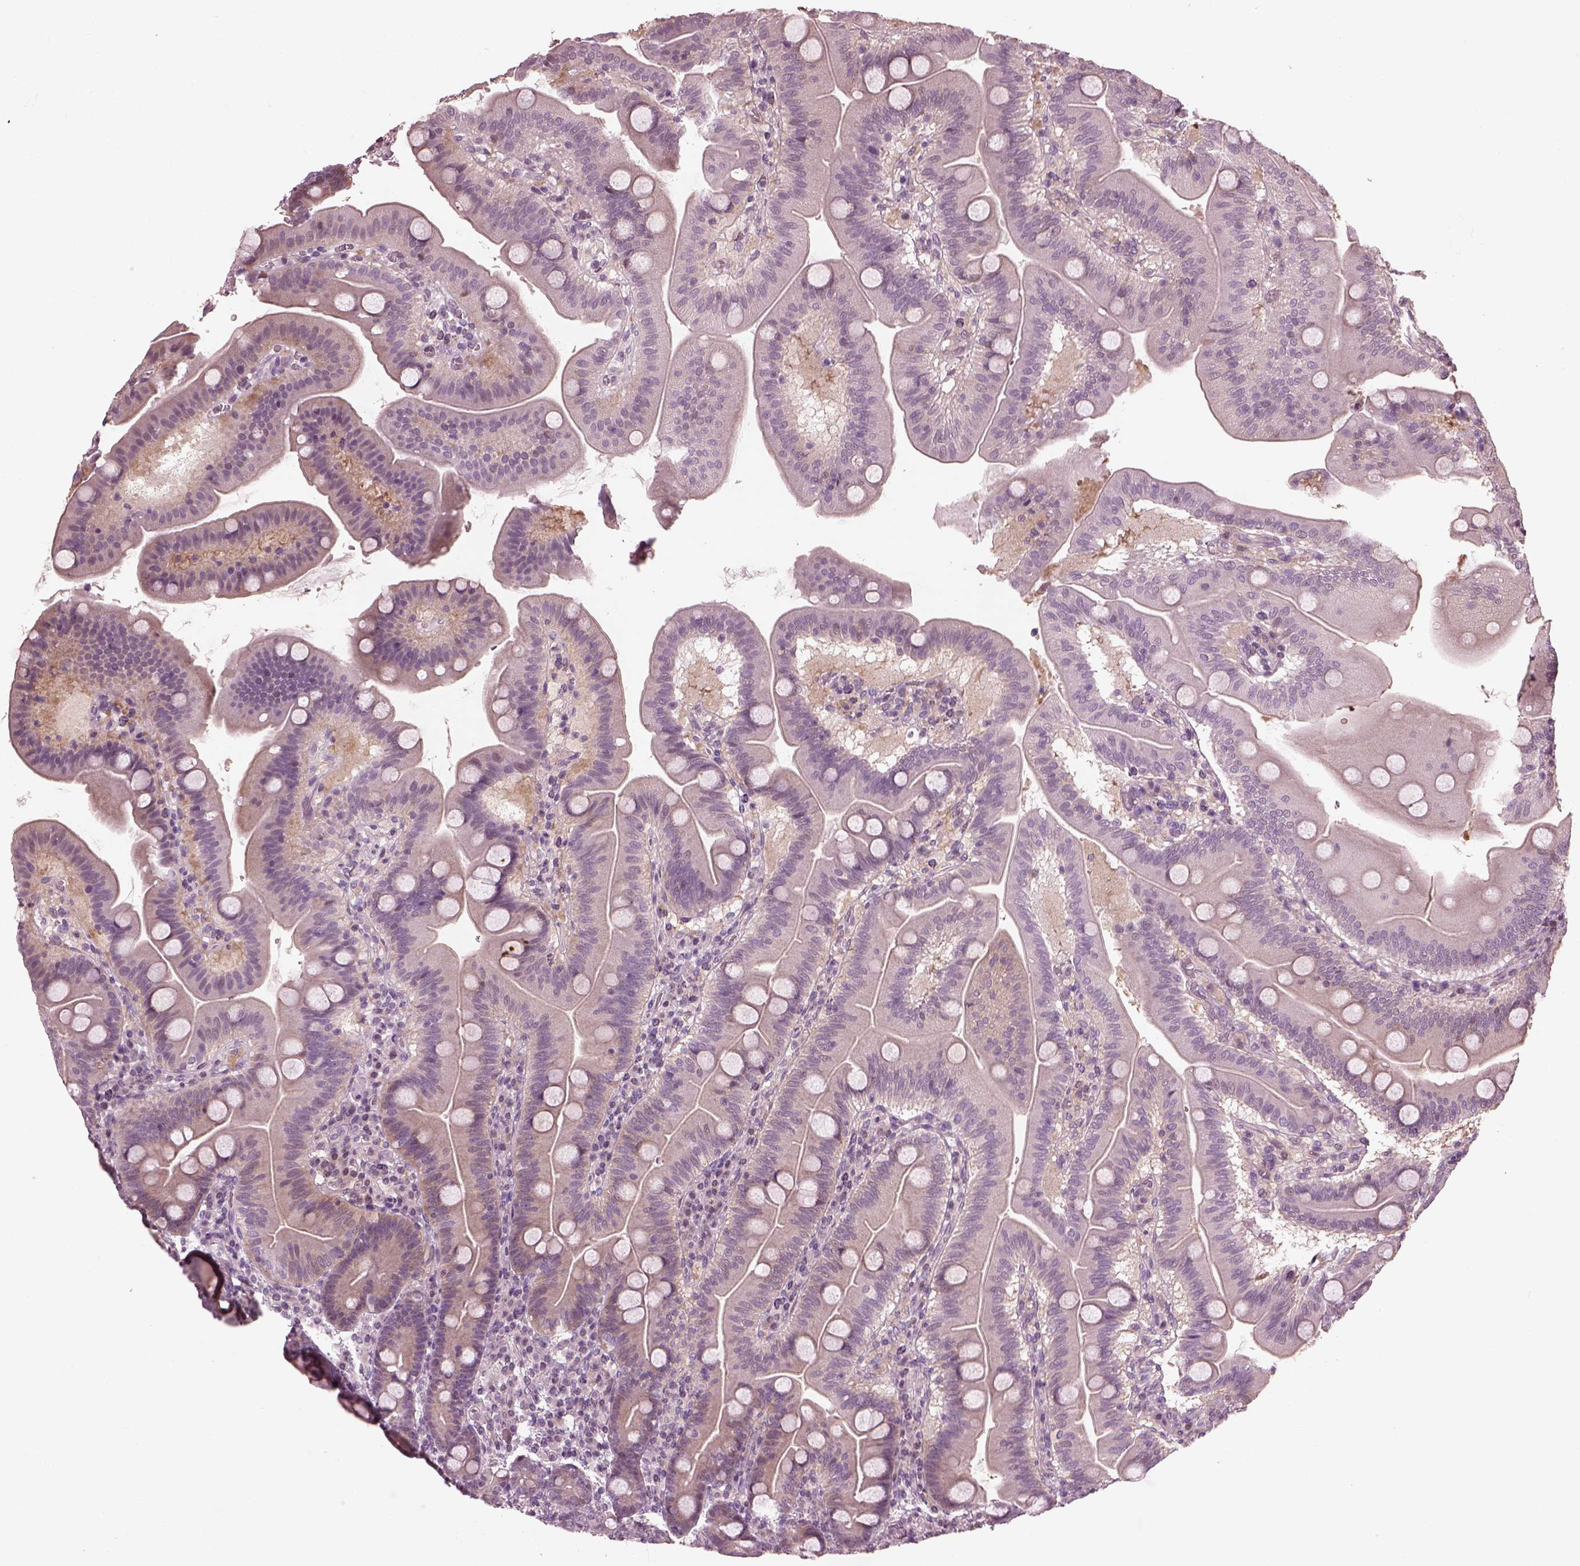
{"staining": {"intensity": "weak", "quantity": "<25%", "location": "cytoplasmic/membranous"}, "tissue": "duodenum", "cell_type": "Glandular cells", "image_type": "normal", "snomed": [{"axis": "morphology", "description": "Normal tissue, NOS"}, {"axis": "topography", "description": "Duodenum"}], "caption": "Photomicrograph shows no significant protein expression in glandular cells of benign duodenum.", "gene": "BFSP1", "patient": {"sex": "male", "age": 59}}